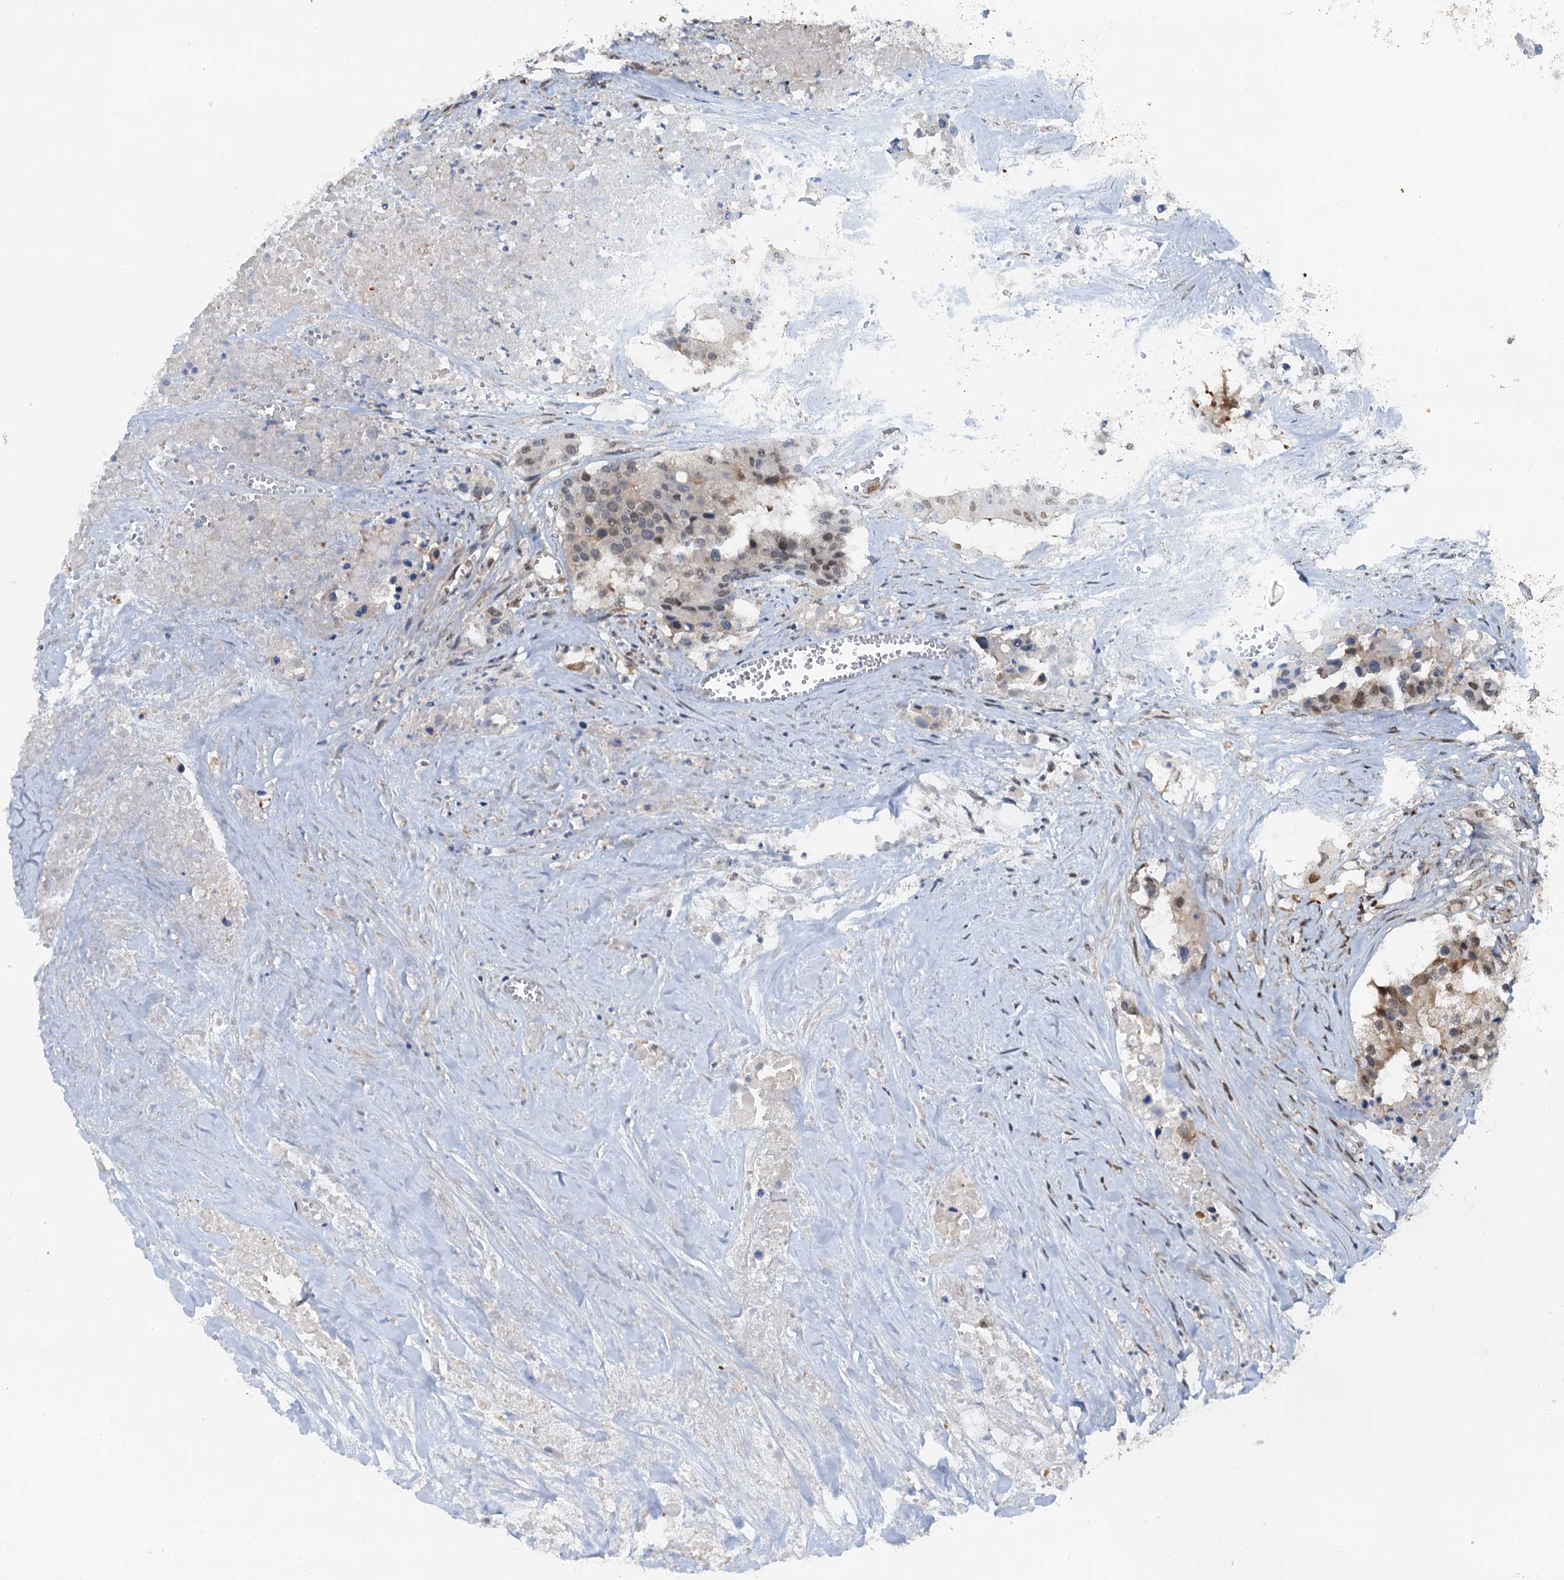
{"staining": {"intensity": "moderate", "quantity": "<25%", "location": "nuclear"}, "tissue": "colorectal cancer", "cell_type": "Tumor cells", "image_type": "cancer", "snomed": [{"axis": "morphology", "description": "Adenocarcinoma, NOS"}, {"axis": "topography", "description": "Colon"}], "caption": "Brown immunohistochemical staining in human colorectal cancer (adenocarcinoma) demonstrates moderate nuclear expression in about <25% of tumor cells.", "gene": "CFDP1", "patient": {"sex": "male", "age": 77}}